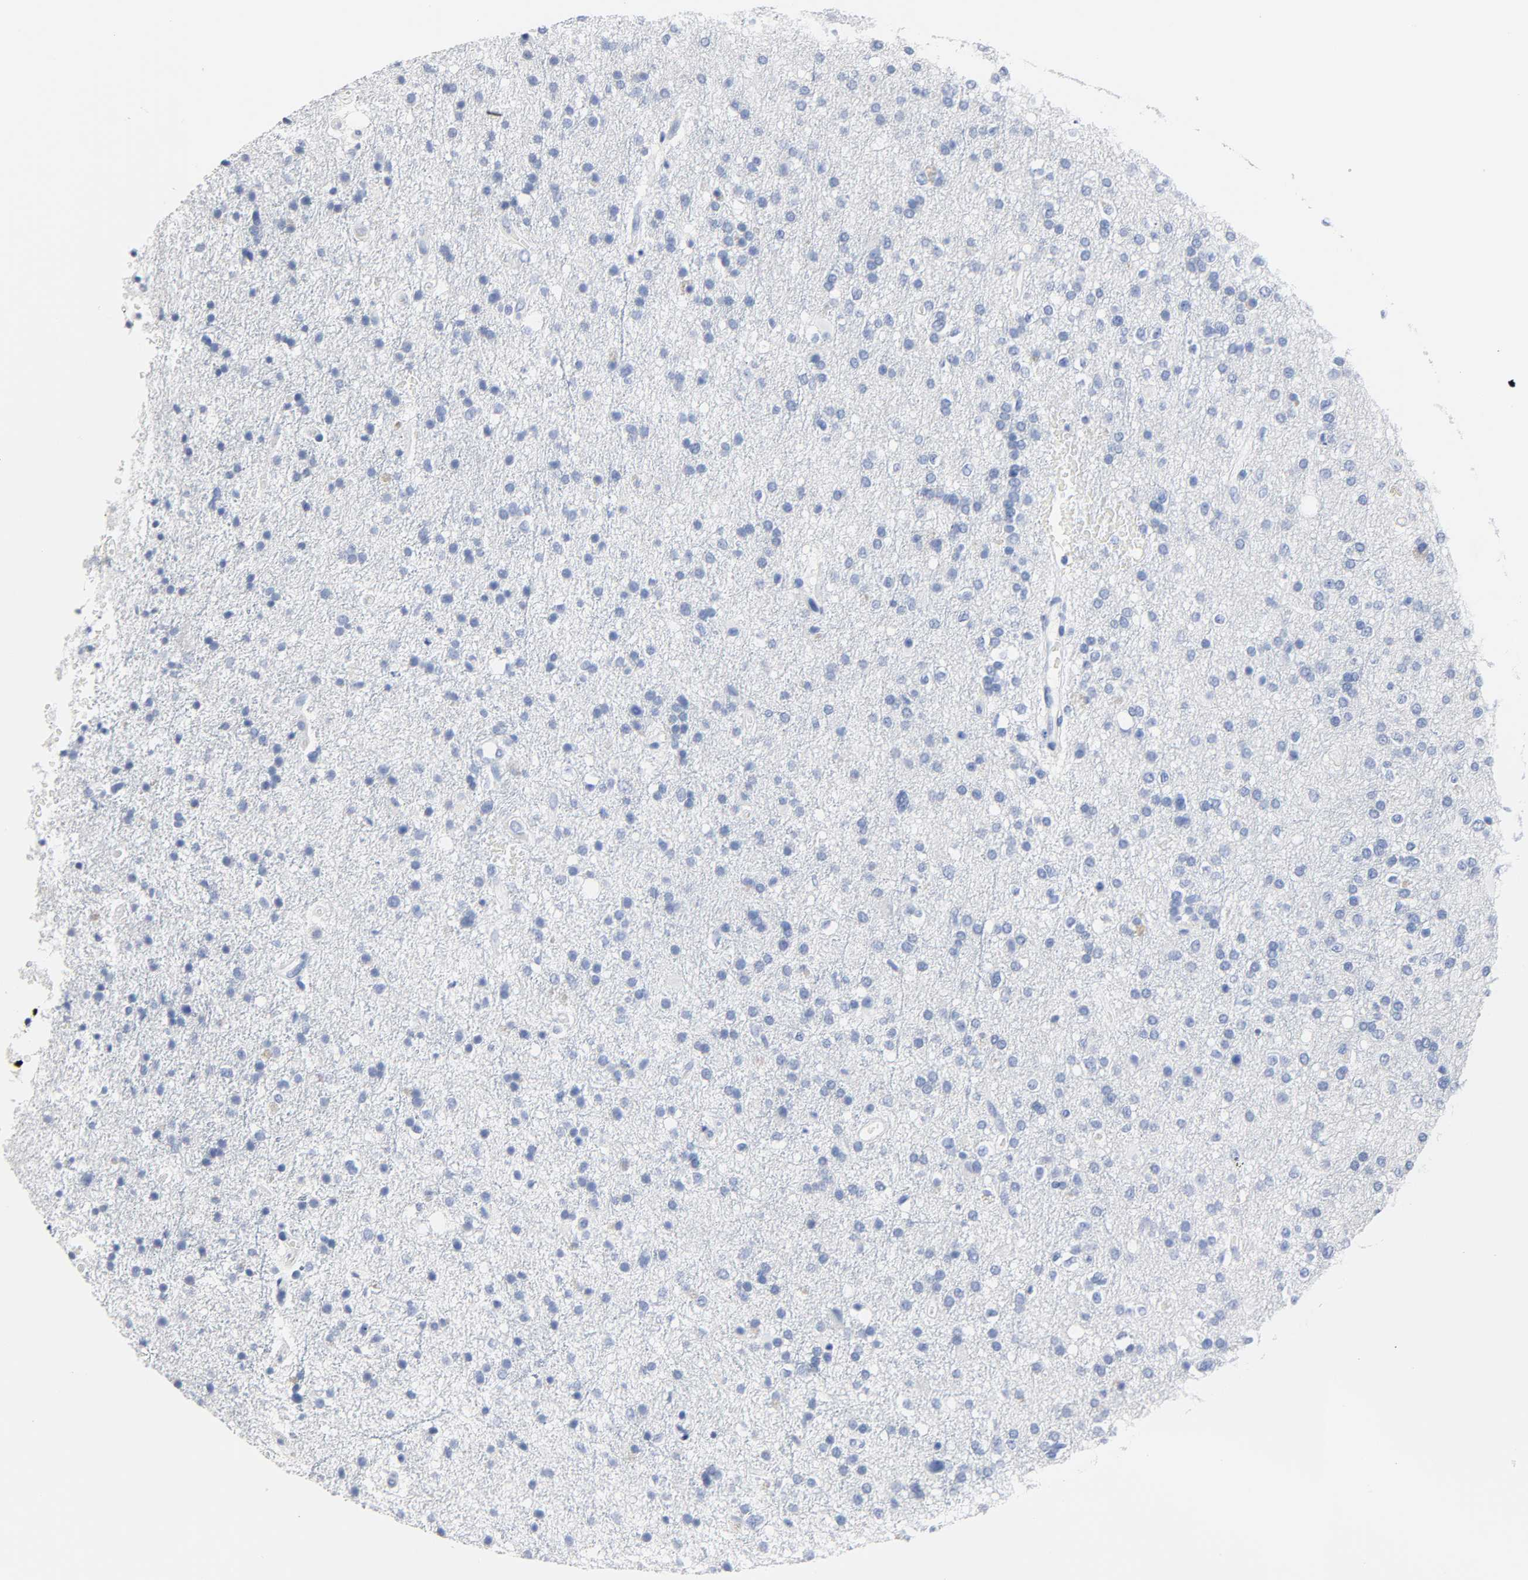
{"staining": {"intensity": "negative", "quantity": "none", "location": "none"}, "tissue": "glioma", "cell_type": "Tumor cells", "image_type": "cancer", "snomed": [{"axis": "morphology", "description": "Glioma, malignant, High grade"}, {"axis": "topography", "description": "Brain"}], "caption": "This is an immunohistochemistry (IHC) image of glioma. There is no positivity in tumor cells.", "gene": "ACP3", "patient": {"sex": "male", "age": 33}}